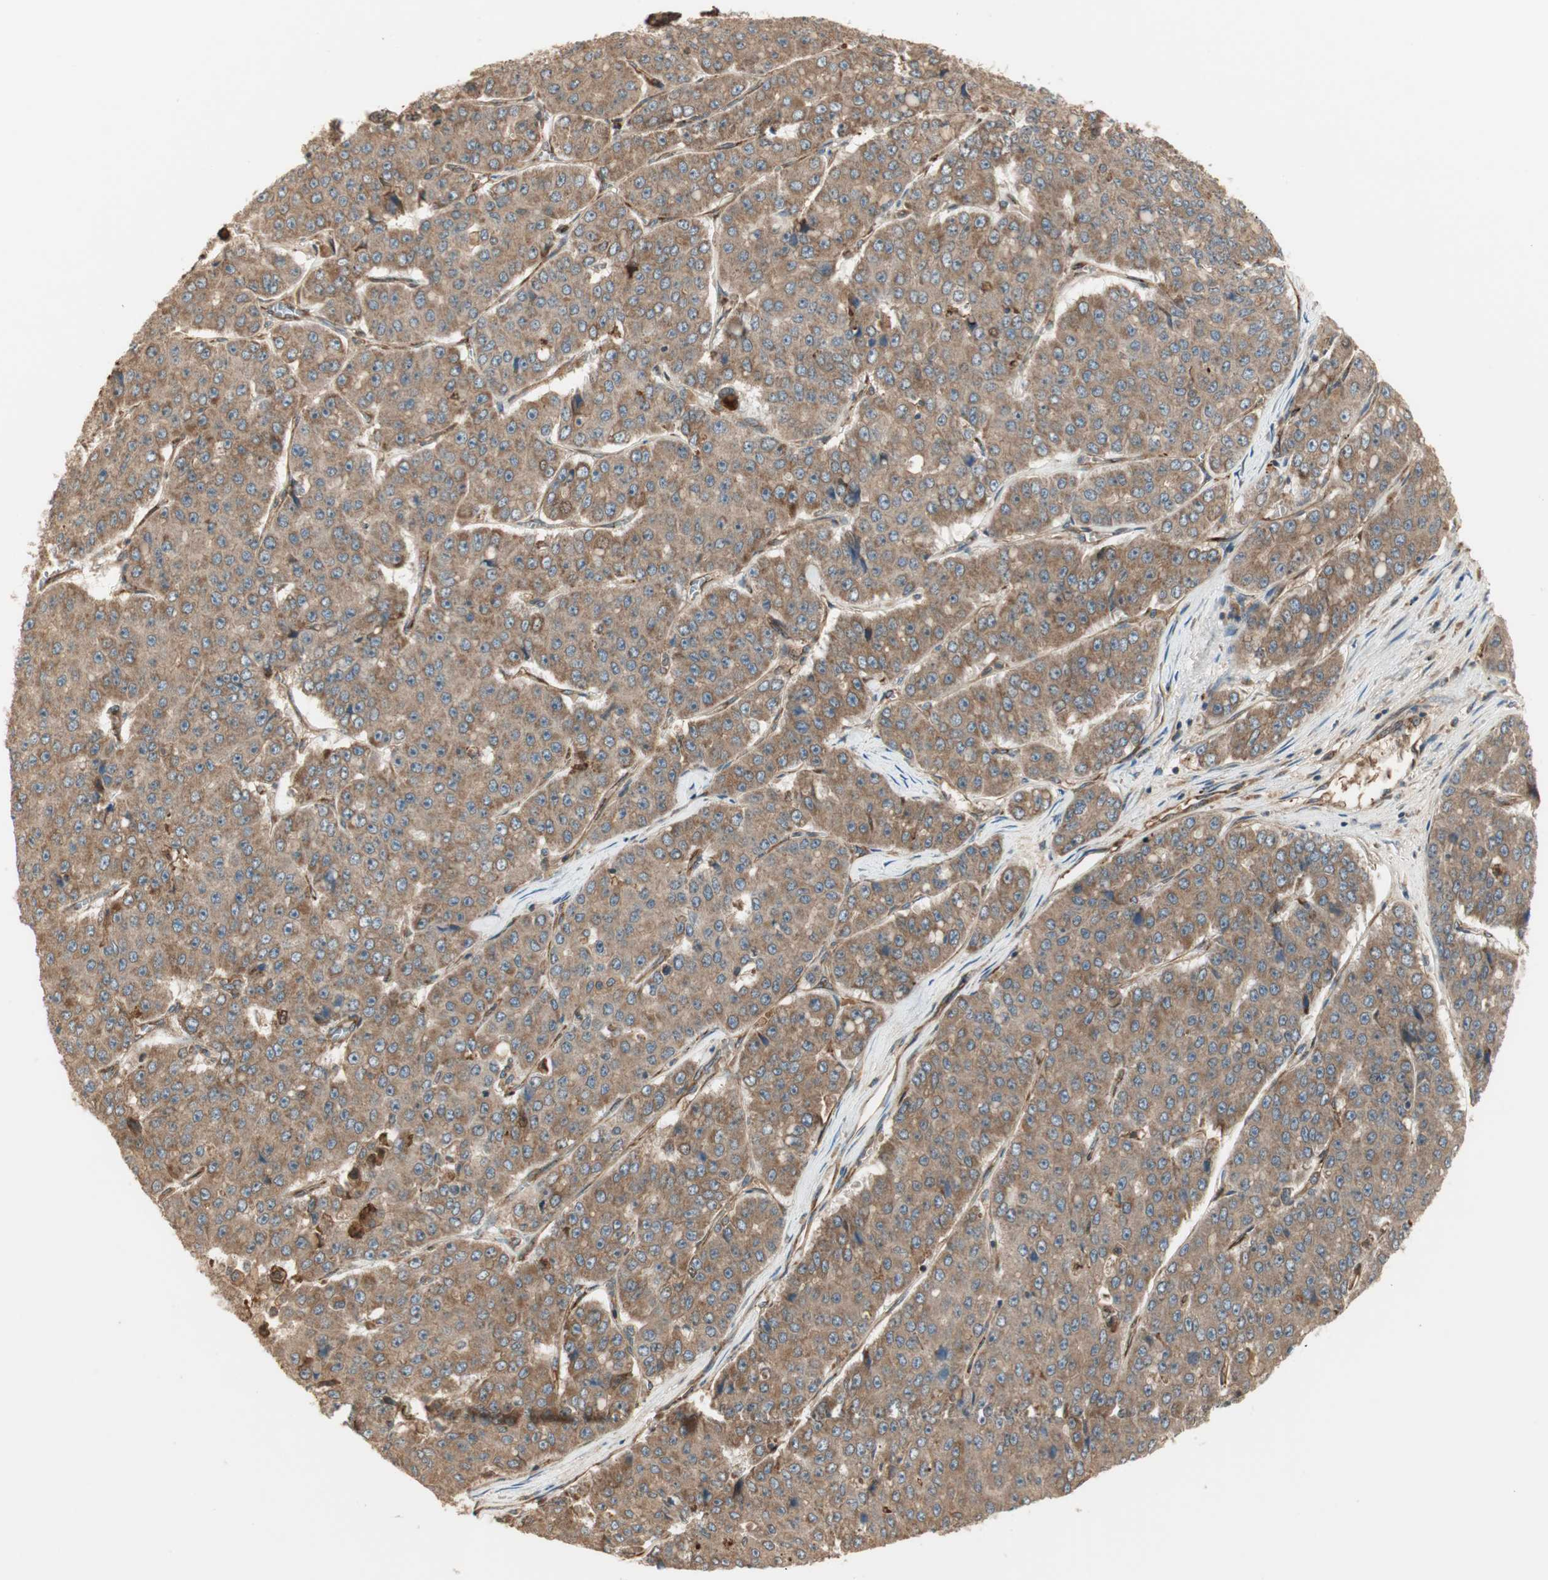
{"staining": {"intensity": "moderate", "quantity": ">75%", "location": "cytoplasmic/membranous"}, "tissue": "pancreatic cancer", "cell_type": "Tumor cells", "image_type": "cancer", "snomed": [{"axis": "morphology", "description": "Adenocarcinoma, NOS"}, {"axis": "topography", "description": "Pancreas"}], "caption": "High-magnification brightfield microscopy of pancreatic cancer (adenocarcinoma) stained with DAB (3,3'-diaminobenzidine) (brown) and counterstained with hematoxylin (blue). tumor cells exhibit moderate cytoplasmic/membranous expression is seen in approximately>75% of cells. (Brightfield microscopy of DAB IHC at high magnification).", "gene": "CTTNBP2NL", "patient": {"sex": "male", "age": 50}}